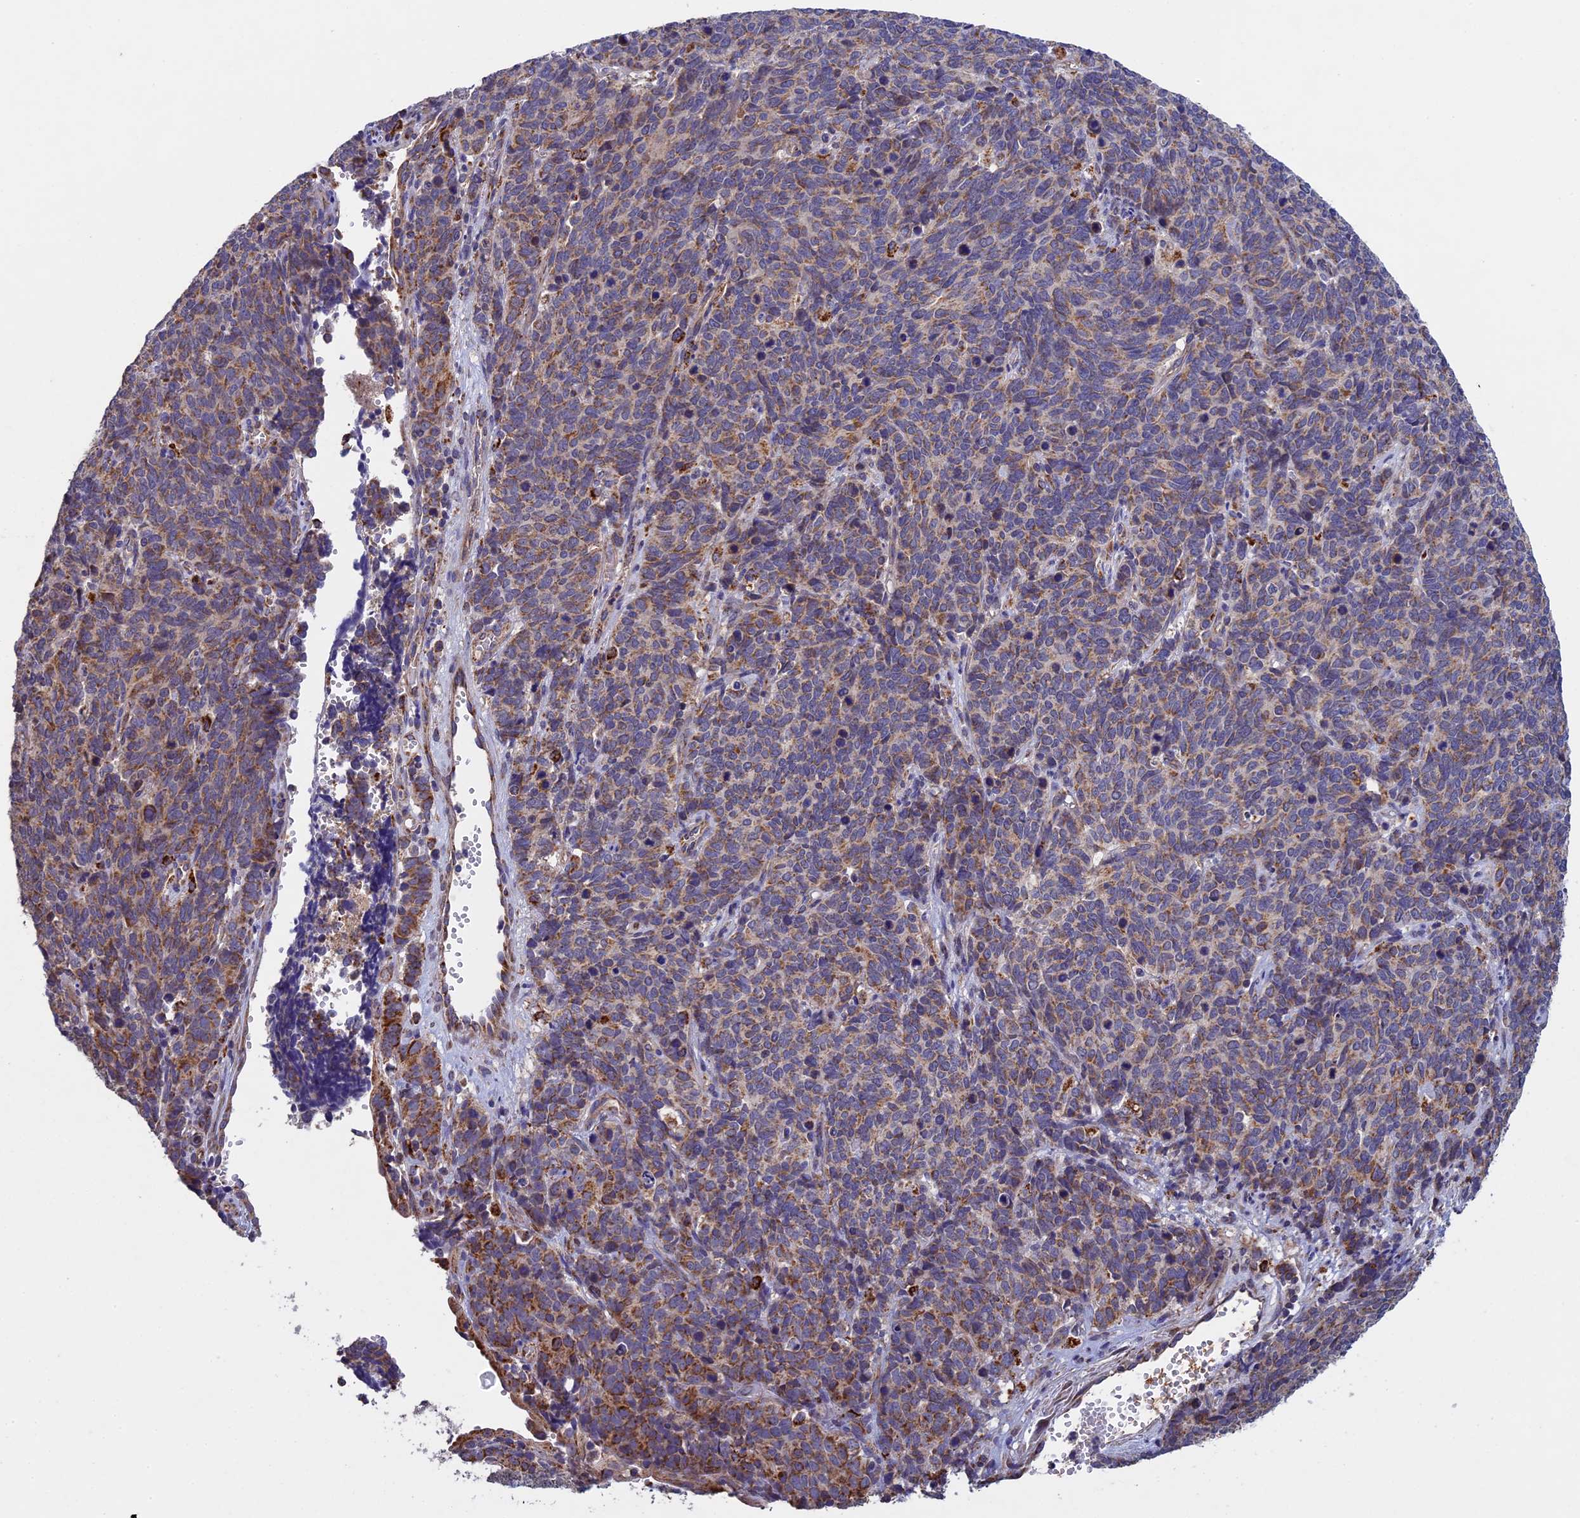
{"staining": {"intensity": "moderate", "quantity": "<25%", "location": "cytoplasmic/membranous"}, "tissue": "cervical cancer", "cell_type": "Tumor cells", "image_type": "cancer", "snomed": [{"axis": "morphology", "description": "Squamous cell carcinoma, NOS"}, {"axis": "topography", "description": "Cervix"}], "caption": "Tumor cells demonstrate low levels of moderate cytoplasmic/membranous positivity in about <25% of cells in human cervical cancer (squamous cell carcinoma).", "gene": "RNF17", "patient": {"sex": "female", "age": 60}}